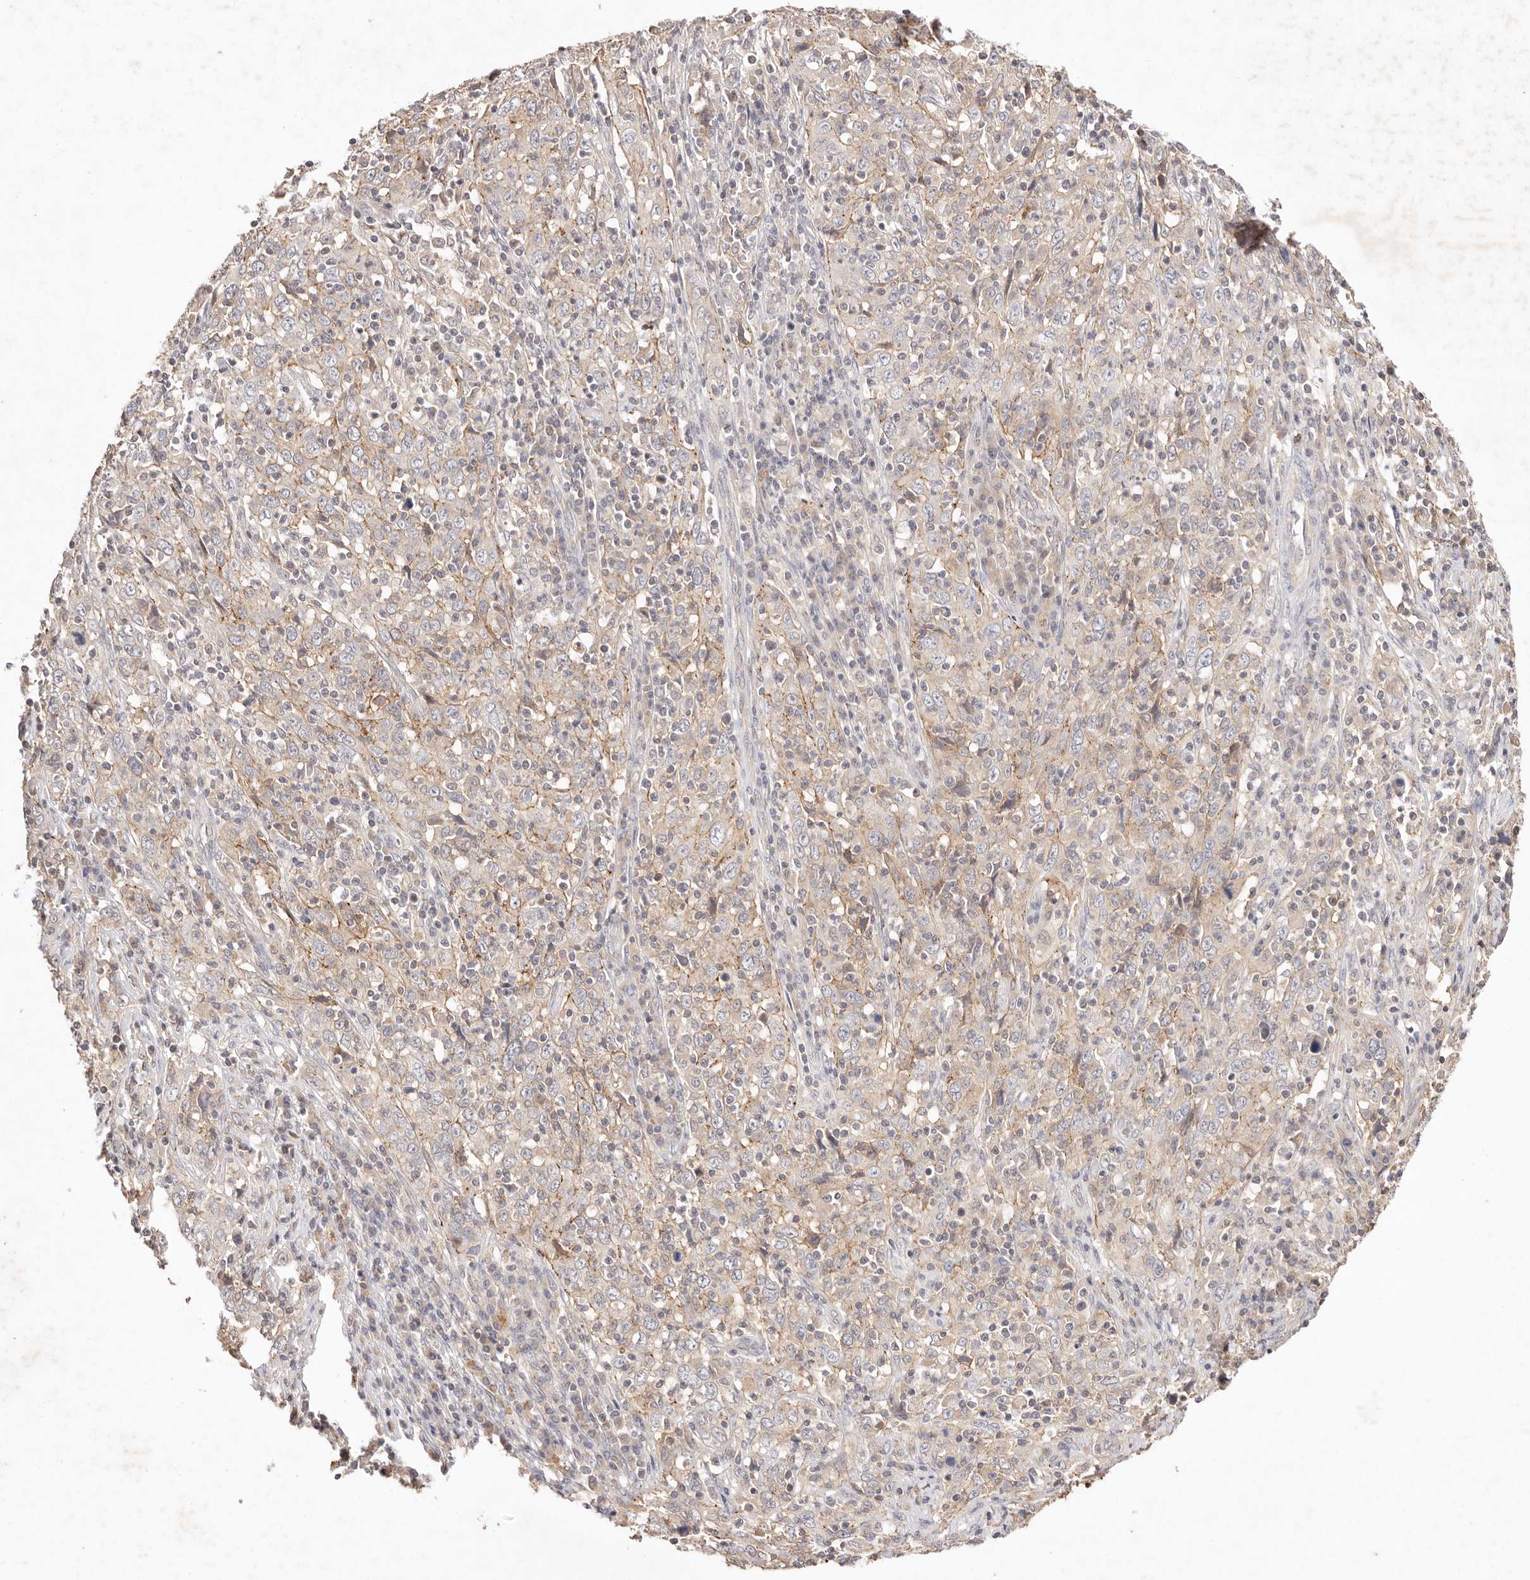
{"staining": {"intensity": "weak", "quantity": "25%-75%", "location": "cytoplasmic/membranous"}, "tissue": "cervical cancer", "cell_type": "Tumor cells", "image_type": "cancer", "snomed": [{"axis": "morphology", "description": "Squamous cell carcinoma, NOS"}, {"axis": "topography", "description": "Cervix"}], "caption": "Cervical cancer stained for a protein (brown) exhibits weak cytoplasmic/membranous positive expression in about 25%-75% of tumor cells.", "gene": "CXADR", "patient": {"sex": "female", "age": 46}}